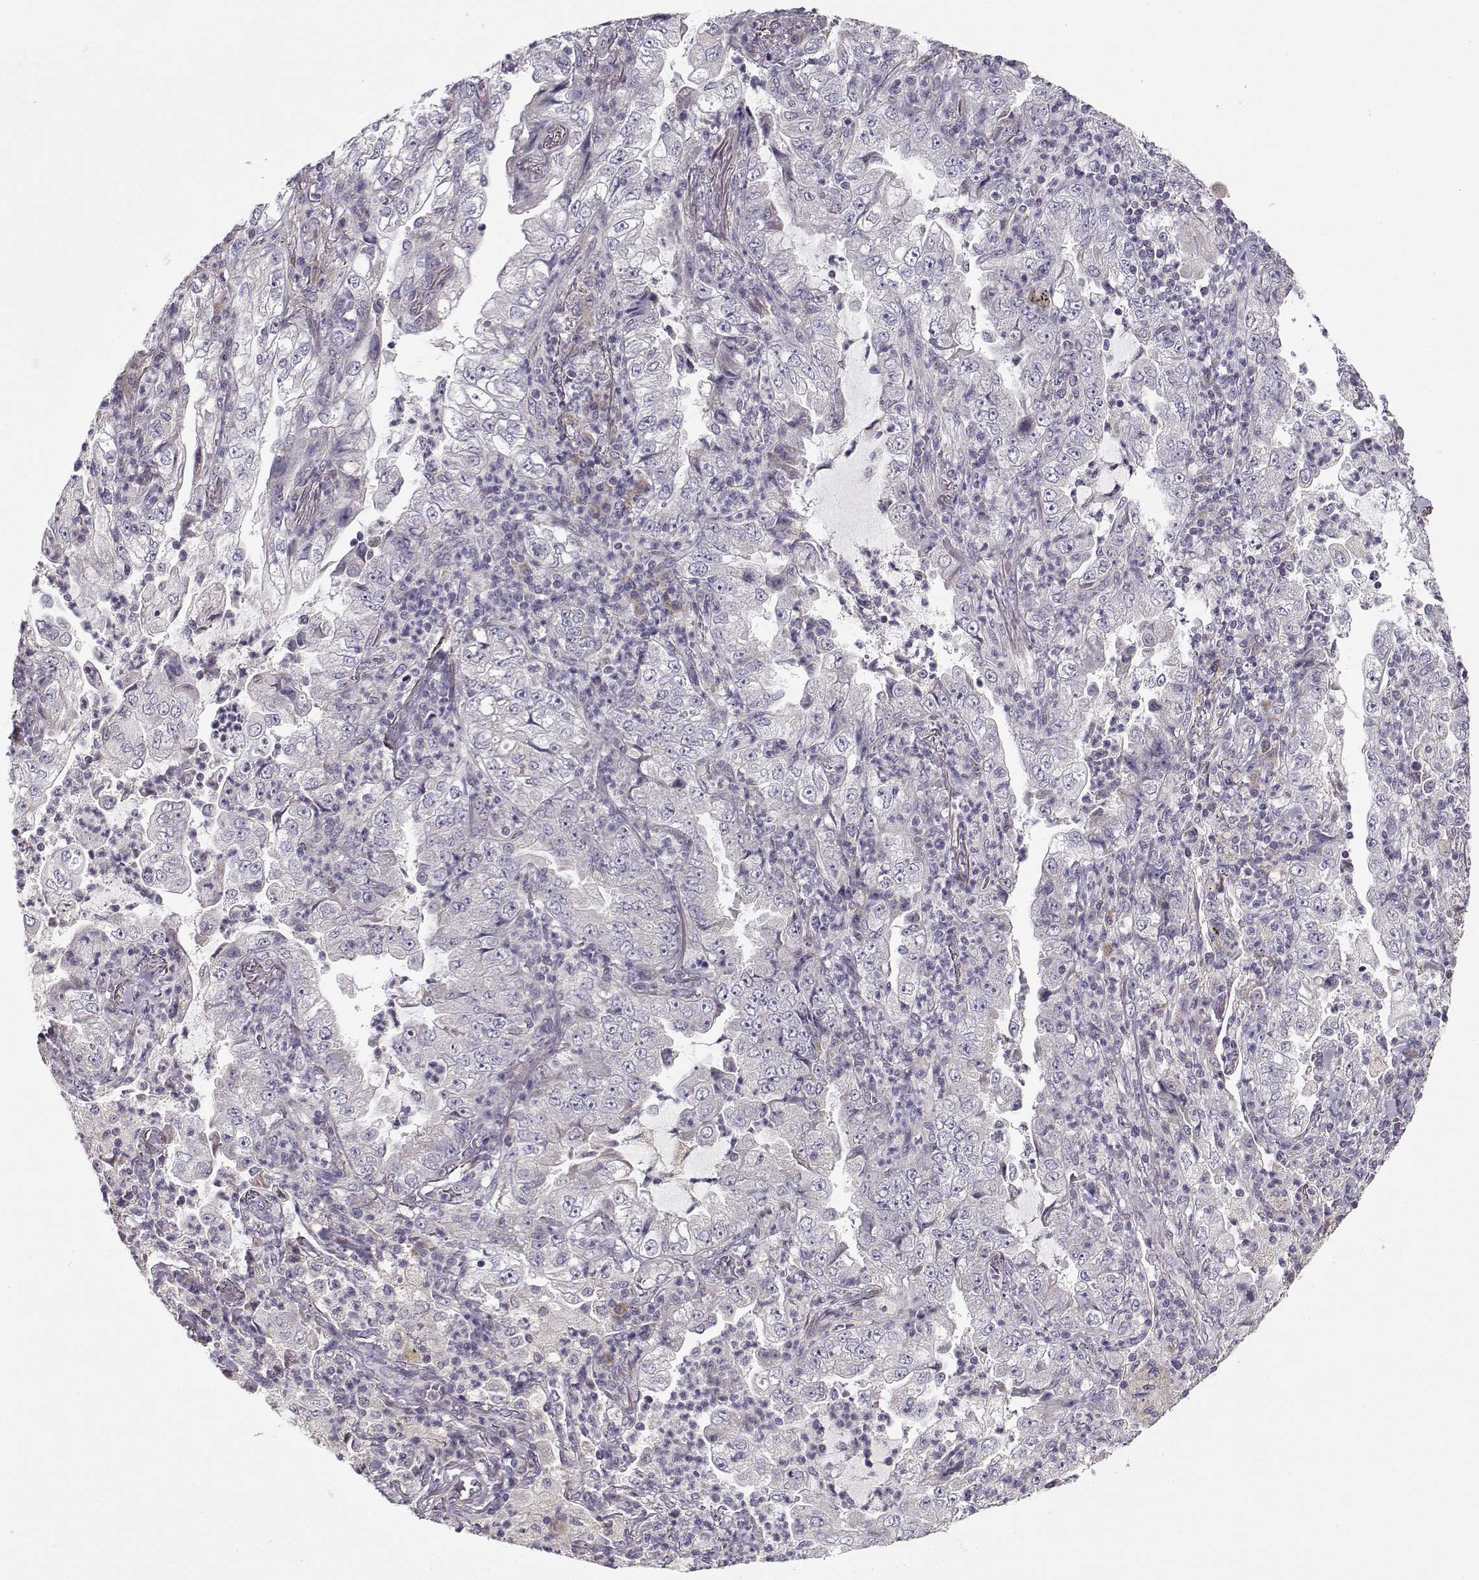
{"staining": {"intensity": "negative", "quantity": "none", "location": "none"}, "tissue": "lung cancer", "cell_type": "Tumor cells", "image_type": "cancer", "snomed": [{"axis": "morphology", "description": "Adenocarcinoma, NOS"}, {"axis": "topography", "description": "Lung"}], "caption": "This is a image of immunohistochemistry (IHC) staining of lung cancer, which shows no staining in tumor cells.", "gene": "ENTPD8", "patient": {"sex": "female", "age": 73}}